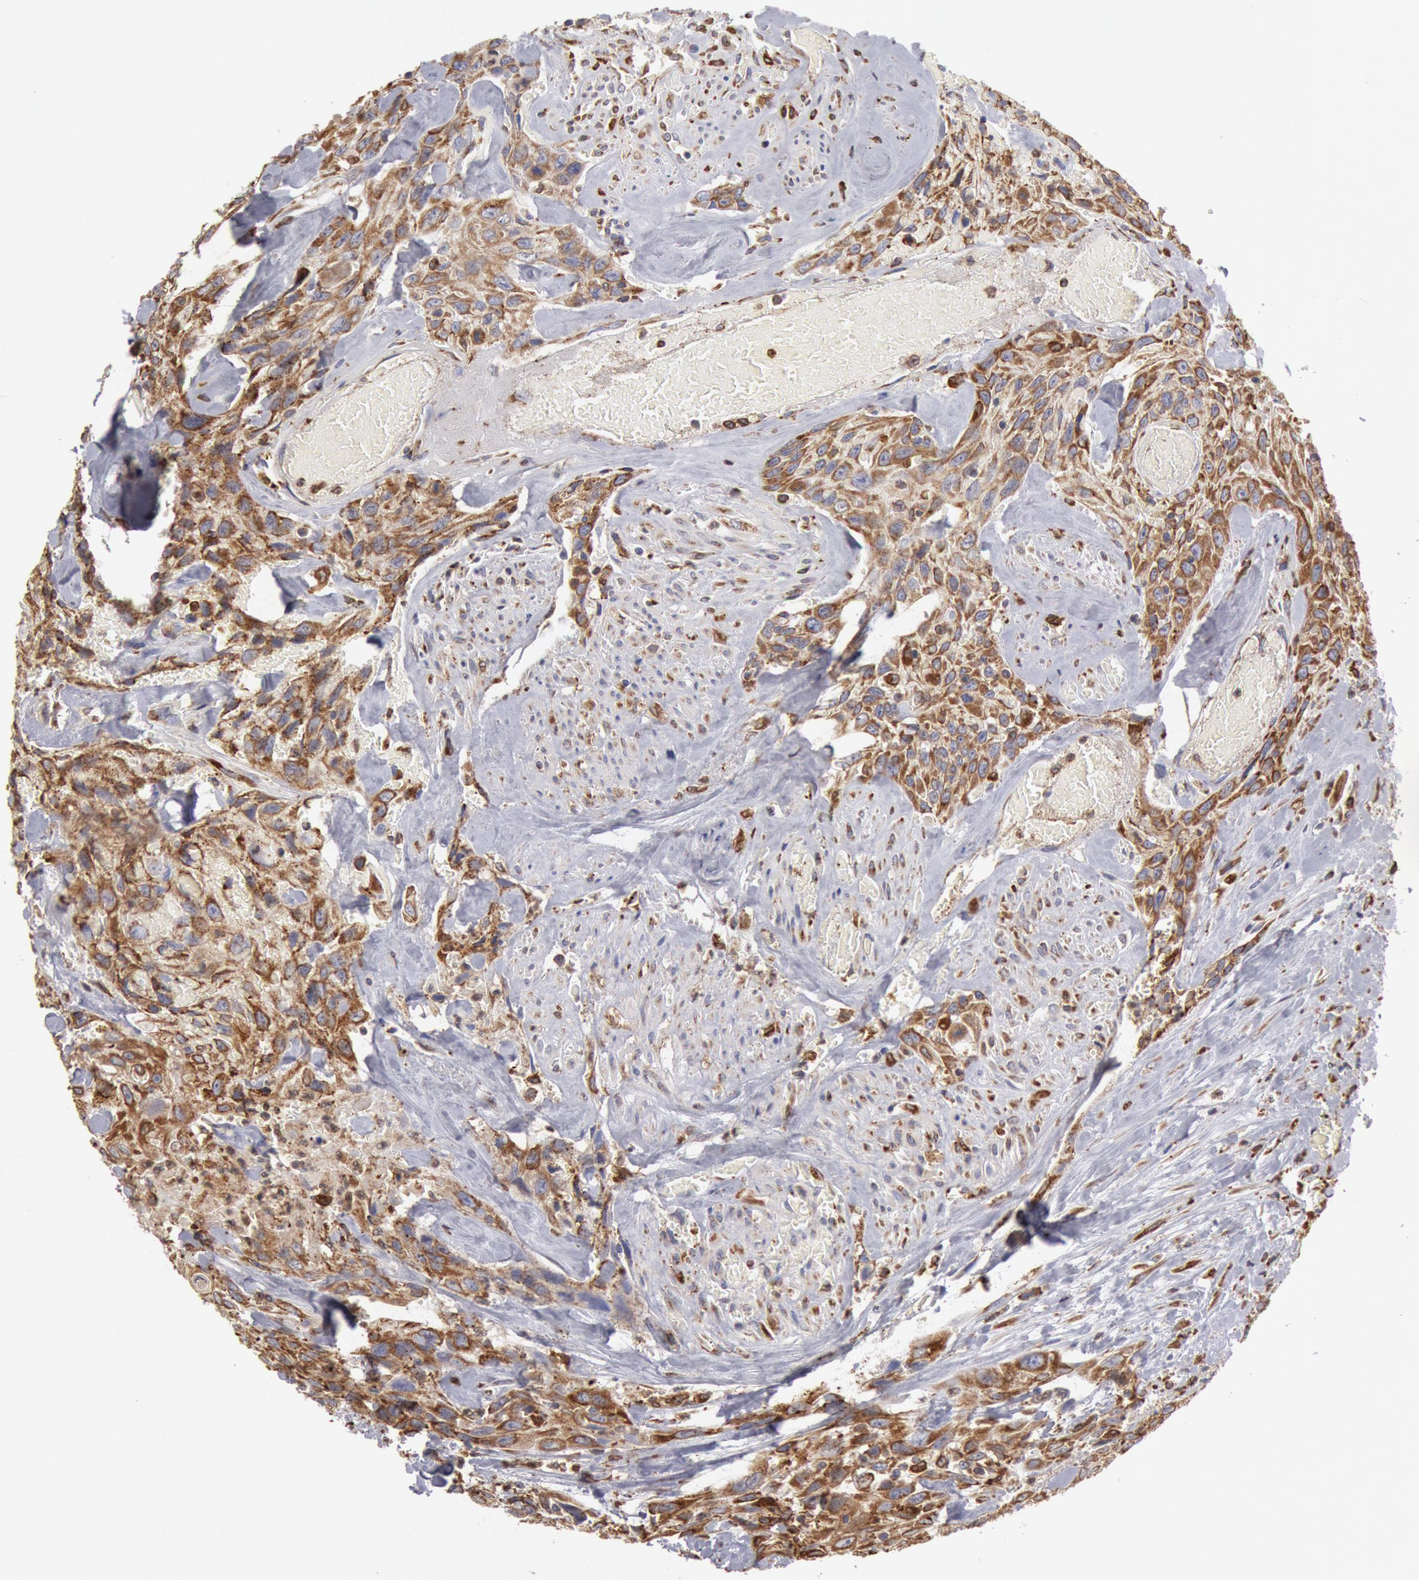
{"staining": {"intensity": "moderate", "quantity": ">75%", "location": "cytoplasmic/membranous"}, "tissue": "urothelial cancer", "cell_type": "Tumor cells", "image_type": "cancer", "snomed": [{"axis": "morphology", "description": "Urothelial carcinoma, High grade"}, {"axis": "topography", "description": "Urinary bladder"}], "caption": "A brown stain shows moderate cytoplasmic/membranous staining of a protein in human high-grade urothelial carcinoma tumor cells.", "gene": "ERP44", "patient": {"sex": "female", "age": 84}}